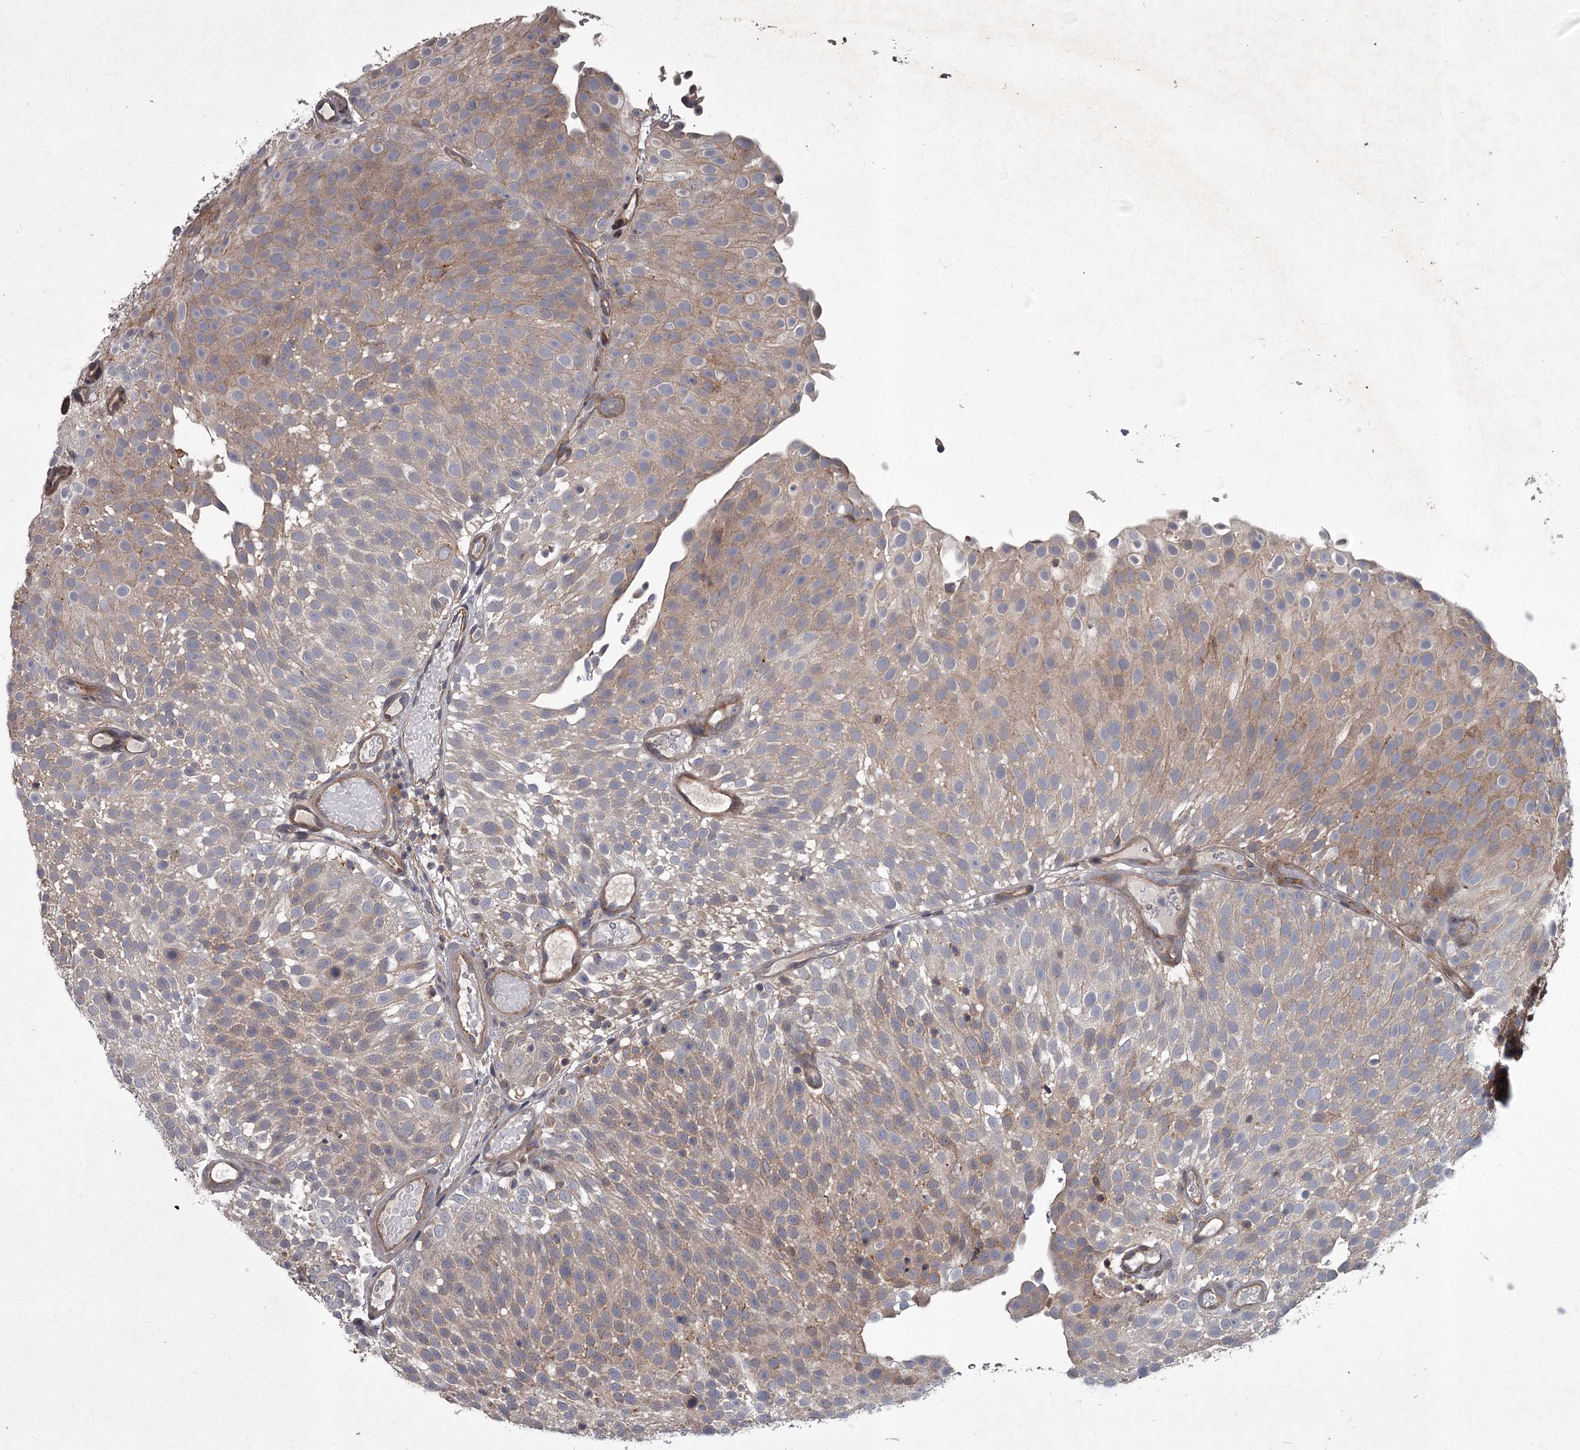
{"staining": {"intensity": "weak", "quantity": "<25%", "location": "cytoplasmic/membranous"}, "tissue": "urothelial cancer", "cell_type": "Tumor cells", "image_type": "cancer", "snomed": [{"axis": "morphology", "description": "Urothelial carcinoma, Low grade"}, {"axis": "topography", "description": "Urinary bladder"}], "caption": "An immunohistochemistry (IHC) image of urothelial cancer is shown. There is no staining in tumor cells of urothelial cancer.", "gene": "UNC93B1", "patient": {"sex": "male", "age": 78}}